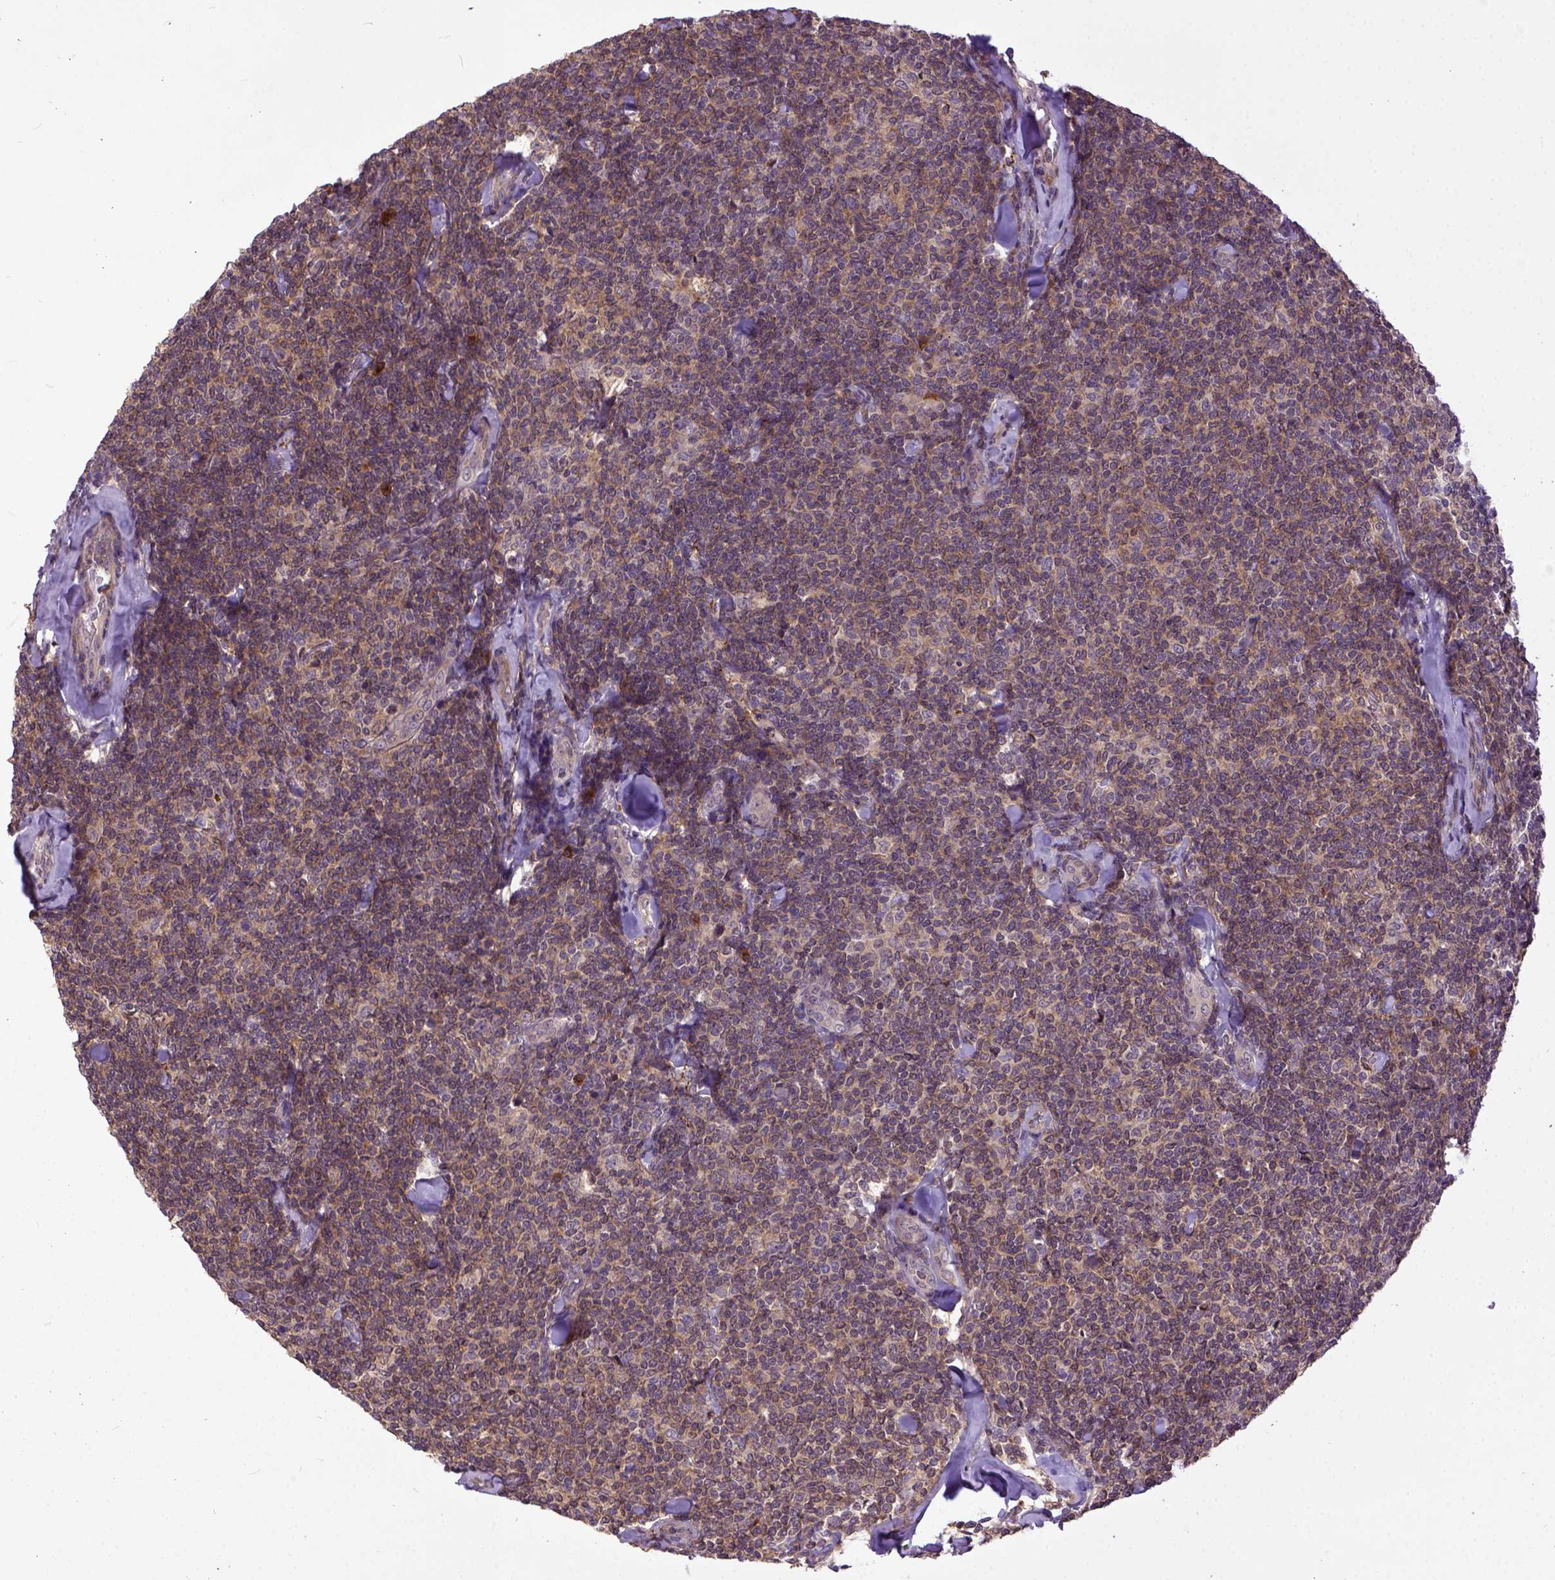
{"staining": {"intensity": "moderate", "quantity": ">75%", "location": "cytoplasmic/membranous"}, "tissue": "lymphoma", "cell_type": "Tumor cells", "image_type": "cancer", "snomed": [{"axis": "morphology", "description": "Malignant lymphoma, non-Hodgkin's type, Low grade"}, {"axis": "topography", "description": "Lymph node"}], "caption": "There is medium levels of moderate cytoplasmic/membranous positivity in tumor cells of low-grade malignant lymphoma, non-Hodgkin's type, as demonstrated by immunohistochemical staining (brown color).", "gene": "CPNE1", "patient": {"sex": "female", "age": 56}}